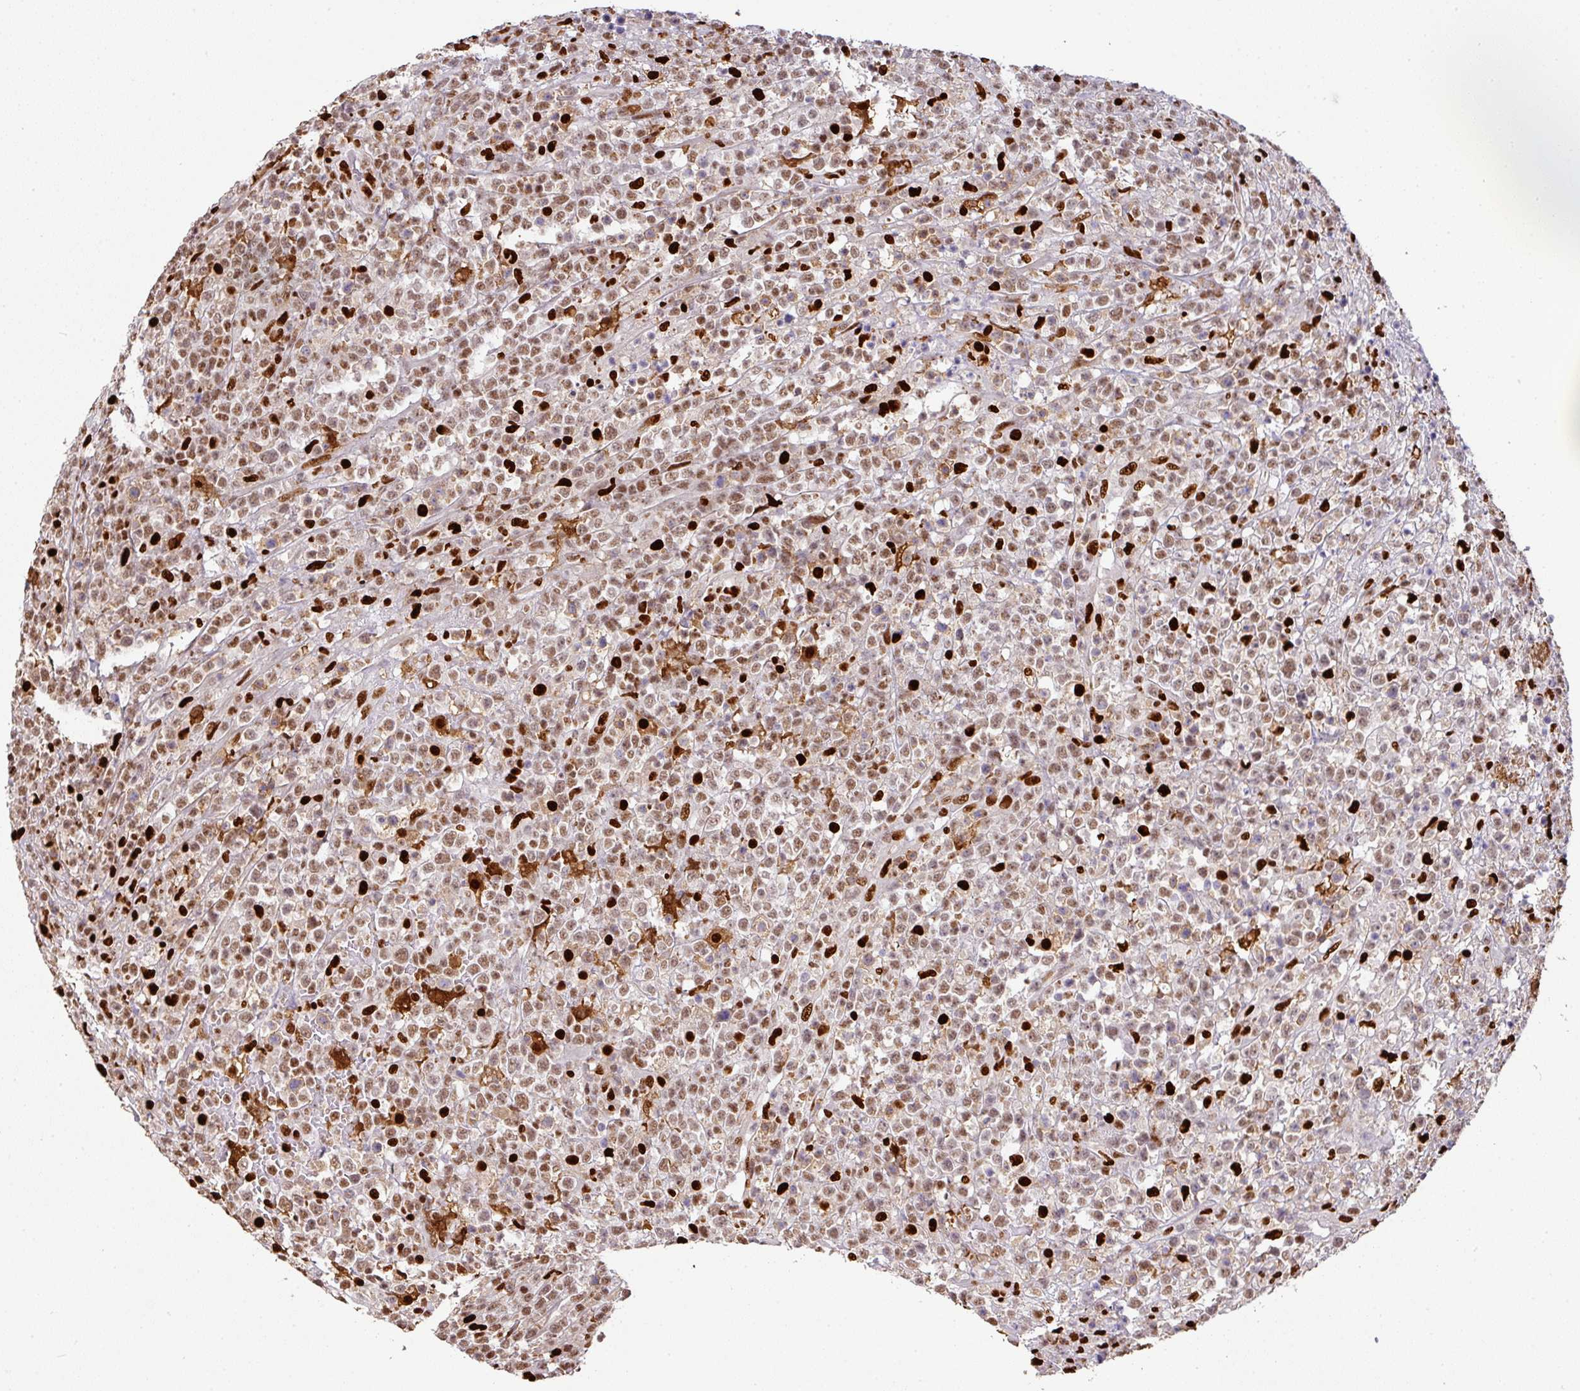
{"staining": {"intensity": "moderate", "quantity": "25%-75%", "location": "nuclear"}, "tissue": "lymphoma", "cell_type": "Tumor cells", "image_type": "cancer", "snomed": [{"axis": "morphology", "description": "Malignant lymphoma, non-Hodgkin's type, High grade"}, {"axis": "topography", "description": "Colon"}], "caption": "Approximately 25%-75% of tumor cells in malignant lymphoma, non-Hodgkin's type (high-grade) exhibit moderate nuclear protein staining as visualized by brown immunohistochemical staining.", "gene": "SAMHD1", "patient": {"sex": "female", "age": 53}}